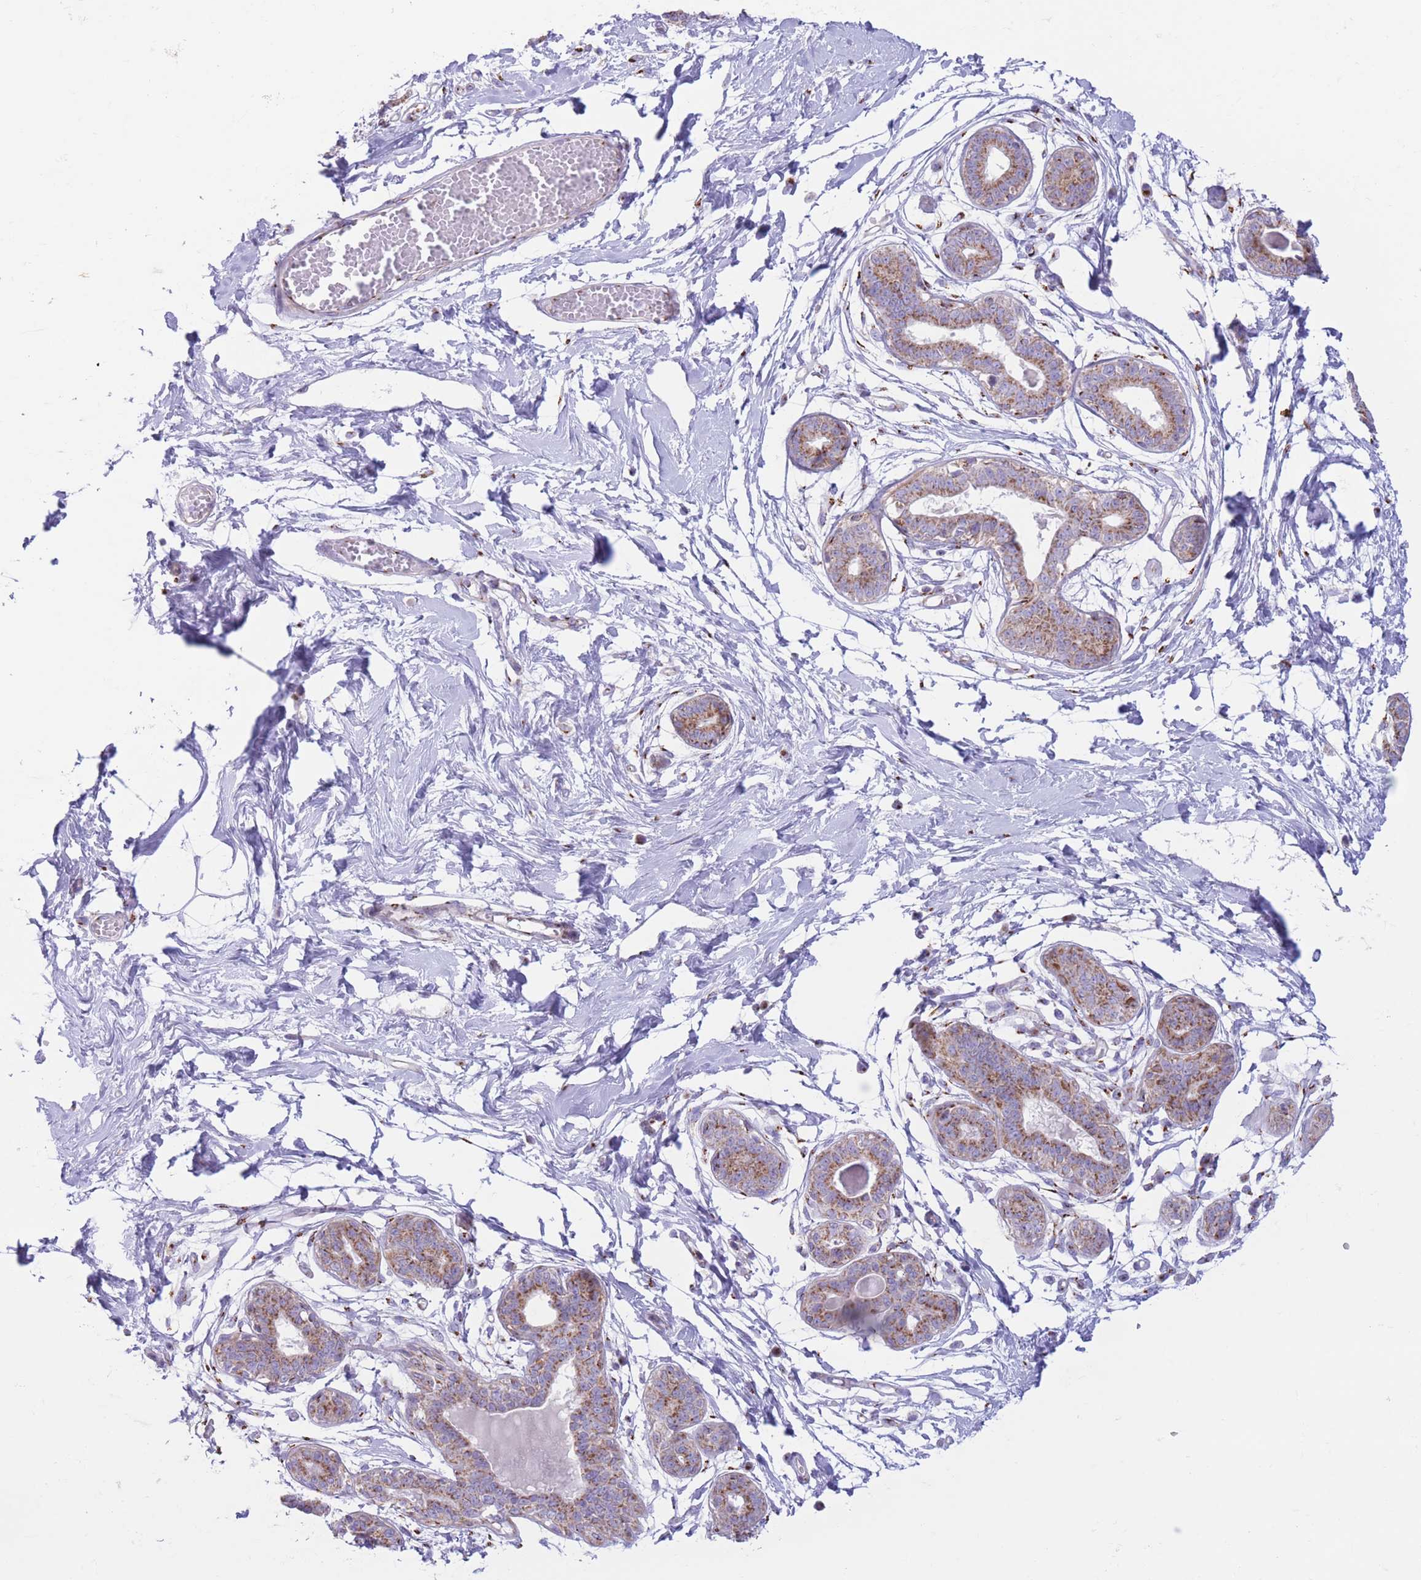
{"staining": {"intensity": "negative", "quantity": "none", "location": "none"}, "tissue": "breast", "cell_type": "Adipocytes", "image_type": "normal", "snomed": [{"axis": "morphology", "description": "Normal tissue, NOS"}, {"axis": "topography", "description": "Breast"}], "caption": "Immunohistochemistry (IHC) image of unremarkable breast: breast stained with DAB demonstrates no significant protein positivity in adipocytes.", "gene": "MPND", "patient": {"sex": "female", "age": 45}}